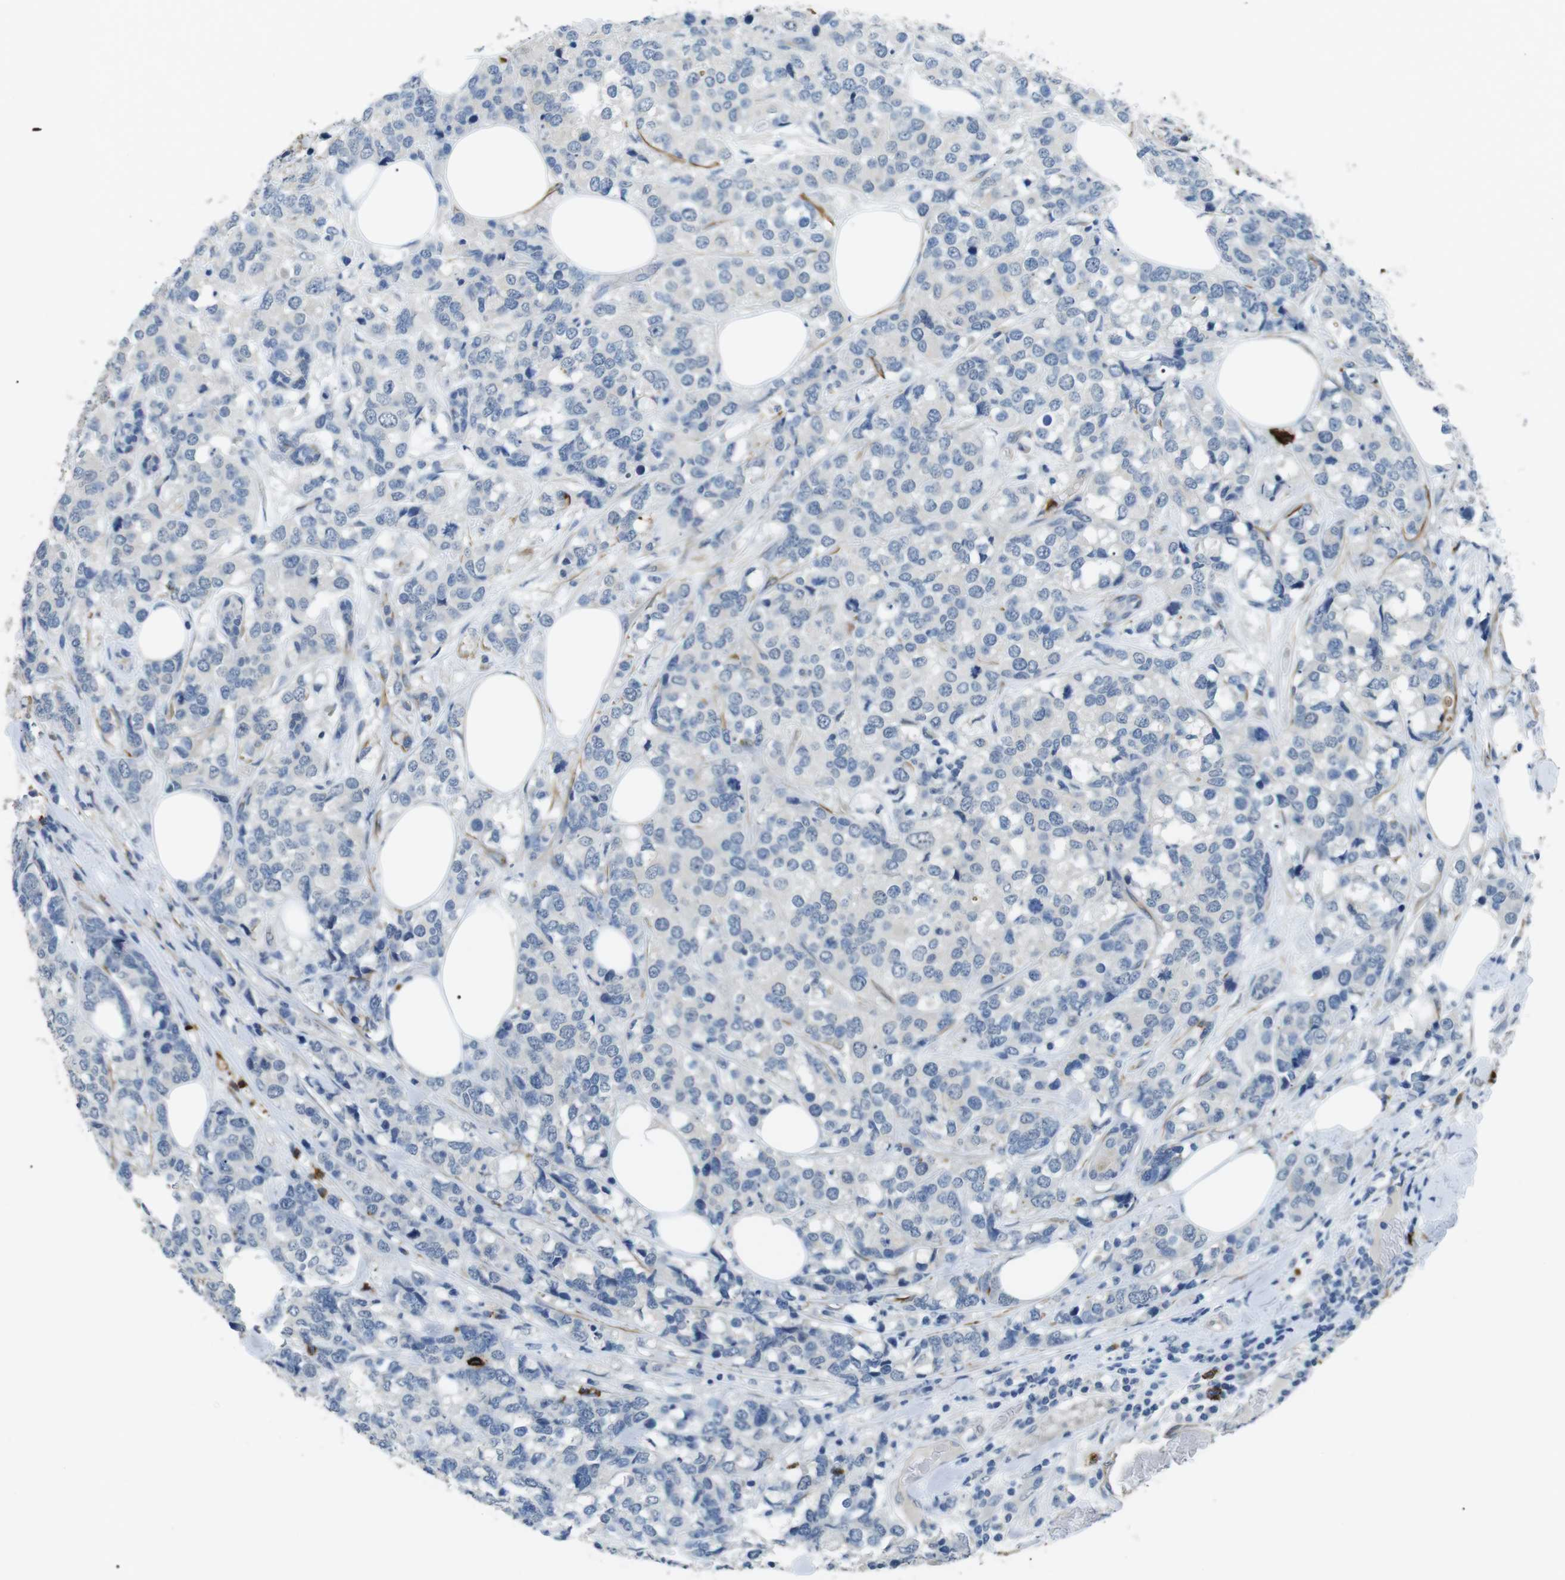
{"staining": {"intensity": "negative", "quantity": "none", "location": "none"}, "tissue": "breast cancer", "cell_type": "Tumor cells", "image_type": "cancer", "snomed": [{"axis": "morphology", "description": "Lobular carcinoma"}, {"axis": "topography", "description": "Breast"}], "caption": "High magnification brightfield microscopy of breast lobular carcinoma stained with DAB (brown) and counterstained with hematoxylin (blue): tumor cells show no significant expression.", "gene": "GZMM", "patient": {"sex": "female", "age": 59}}